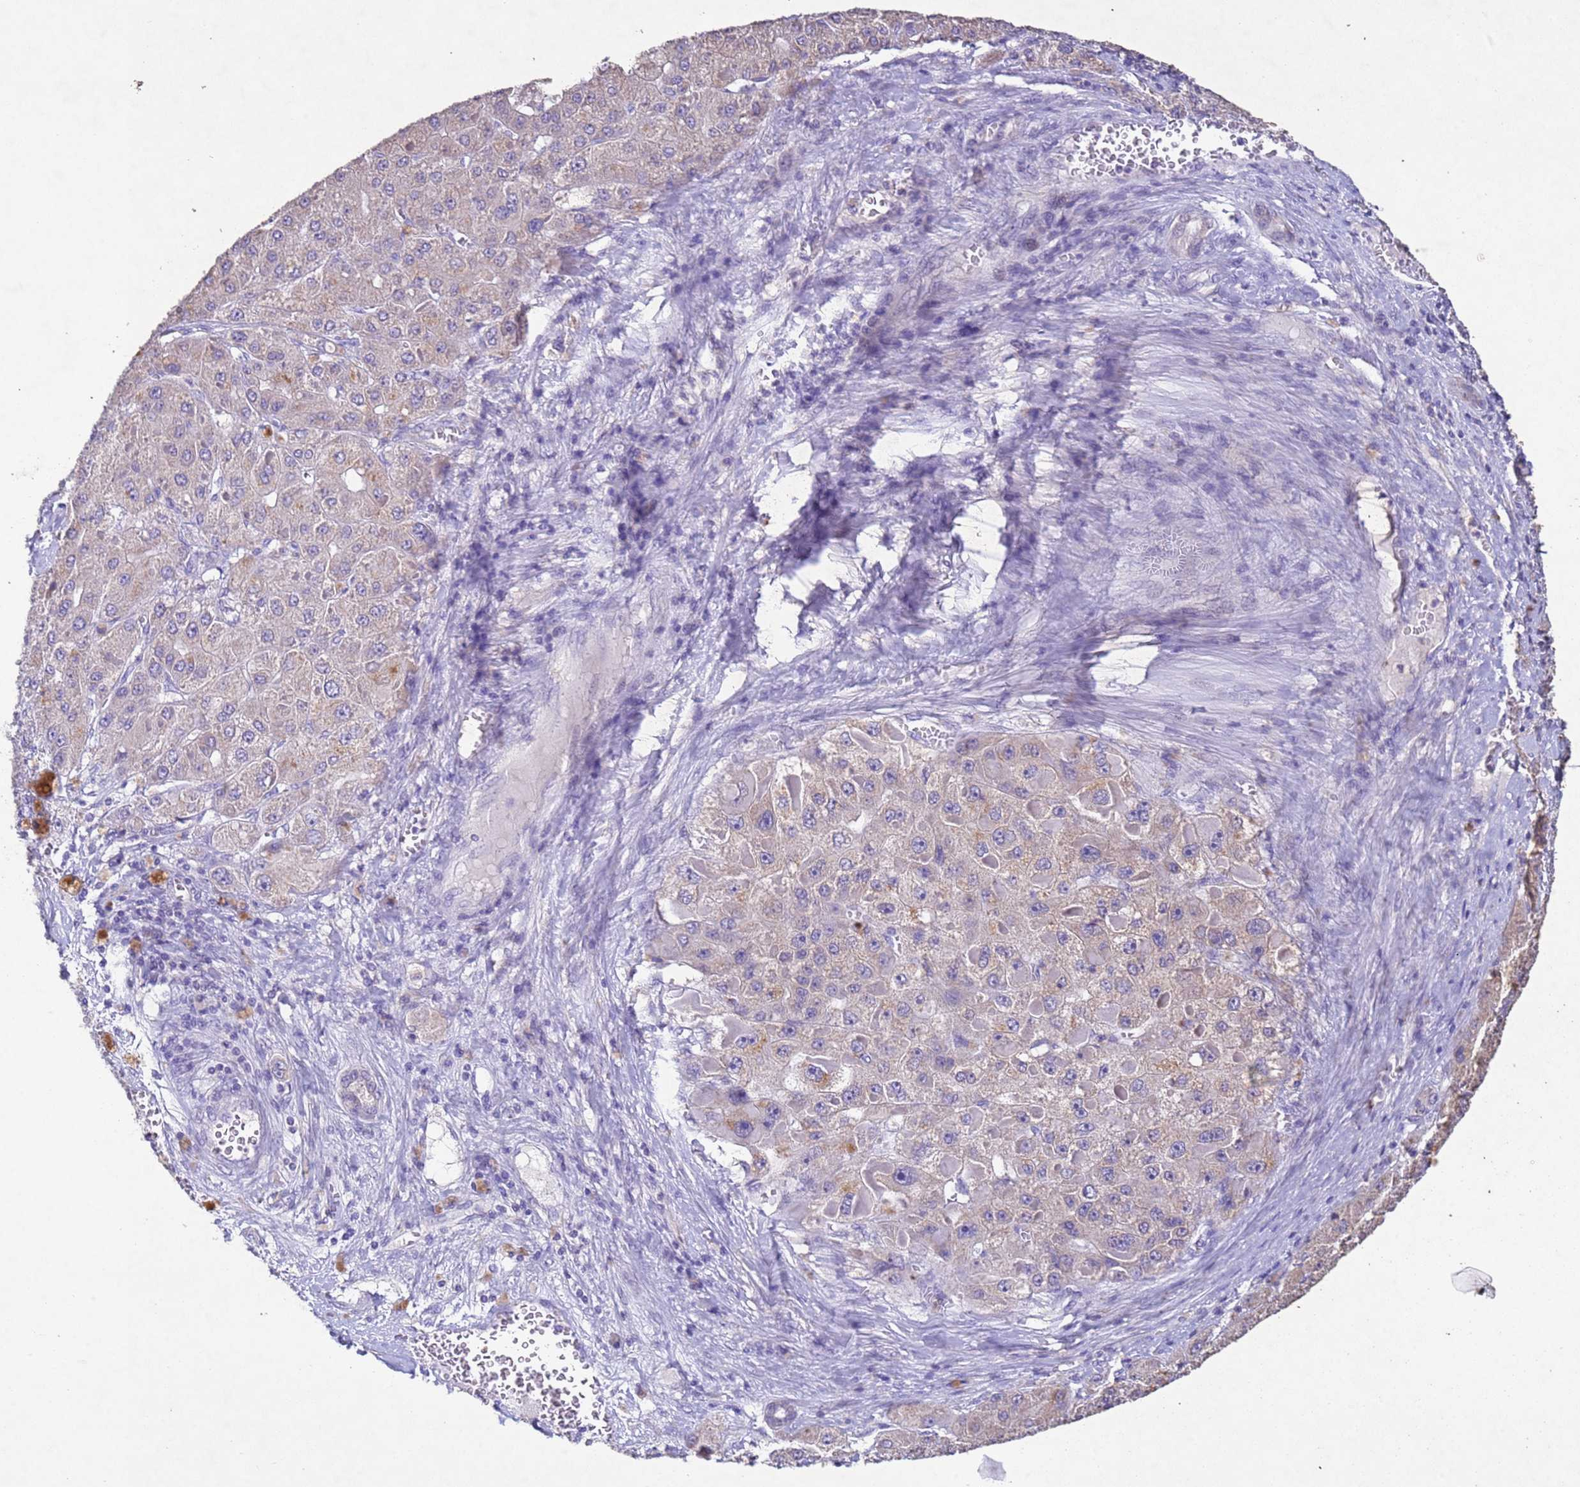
{"staining": {"intensity": "negative", "quantity": "none", "location": "none"}, "tissue": "liver cancer", "cell_type": "Tumor cells", "image_type": "cancer", "snomed": [{"axis": "morphology", "description": "Carcinoma, Hepatocellular, NOS"}, {"axis": "topography", "description": "Liver"}], "caption": "DAB immunohistochemical staining of liver cancer demonstrates no significant expression in tumor cells.", "gene": "NLRP11", "patient": {"sex": "female", "age": 73}}